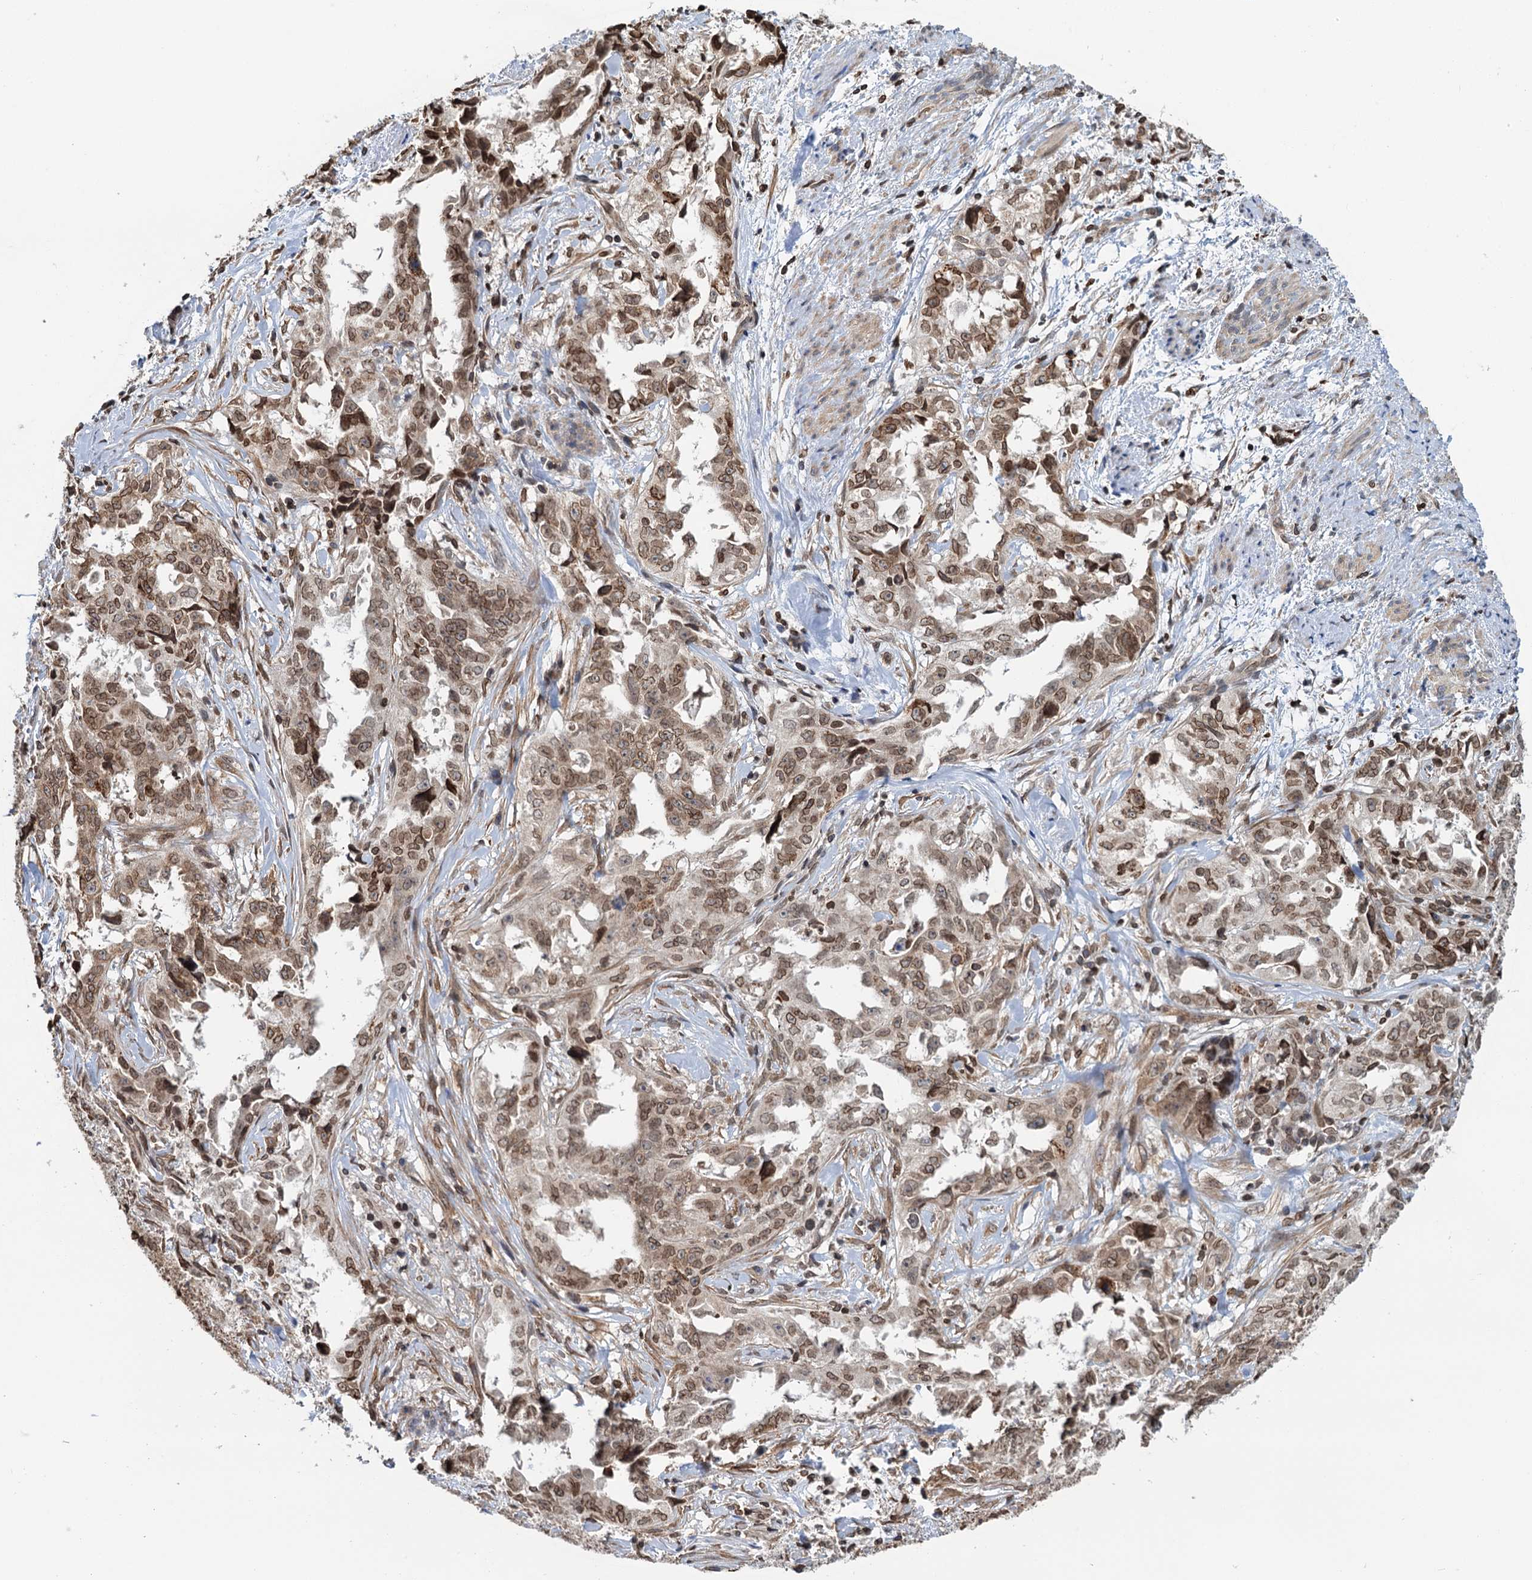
{"staining": {"intensity": "moderate", "quantity": ">75%", "location": "nuclear"}, "tissue": "endometrial cancer", "cell_type": "Tumor cells", "image_type": "cancer", "snomed": [{"axis": "morphology", "description": "Adenocarcinoma, NOS"}, {"axis": "topography", "description": "Endometrium"}], "caption": "Endometrial adenocarcinoma was stained to show a protein in brown. There is medium levels of moderate nuclear positivity in approximately >75% of tumor cells.", "gene": "ZC3H13", "patient": {"sex": "female", "age": 65}}